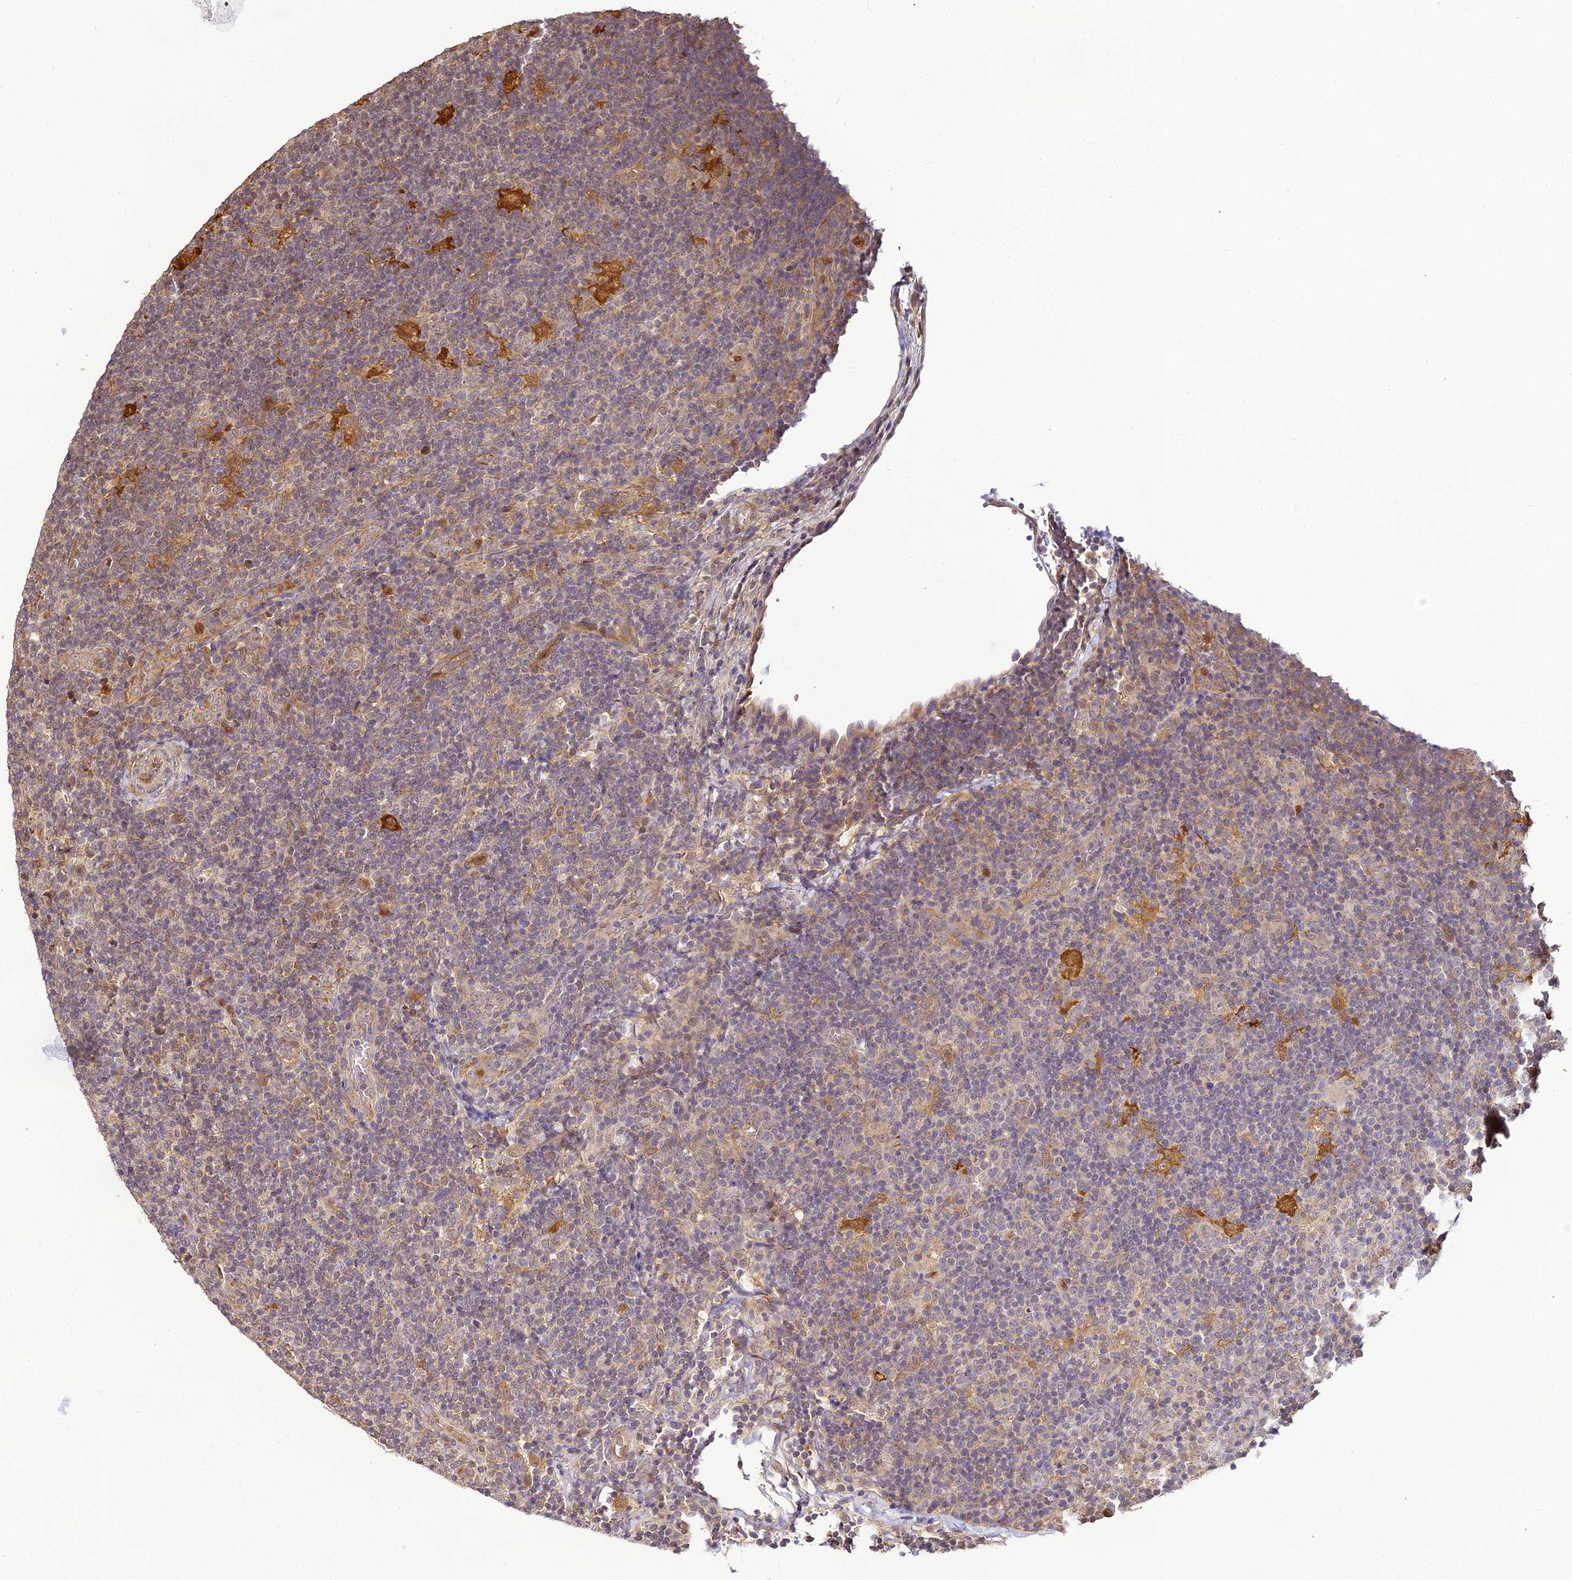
{"staining": {"intensity": "negative", "quantity": "none", "location": "none"}, "tissue": "lymphoma", "cell_type": "Tumor cells", "image_type": "cancer", "snomed": [{"axis": "morphology", "description": "Hodgkin's disease, NOS"}, {"axis": "topography", "description": "Lymph node"}], "caption": "This is an immunohistochemistry photomicrograph of human lymphoma. There is no staining in tumor cells.", "gene": "BCDIN3D", "patient": {"sex": "female", "age": 57}}